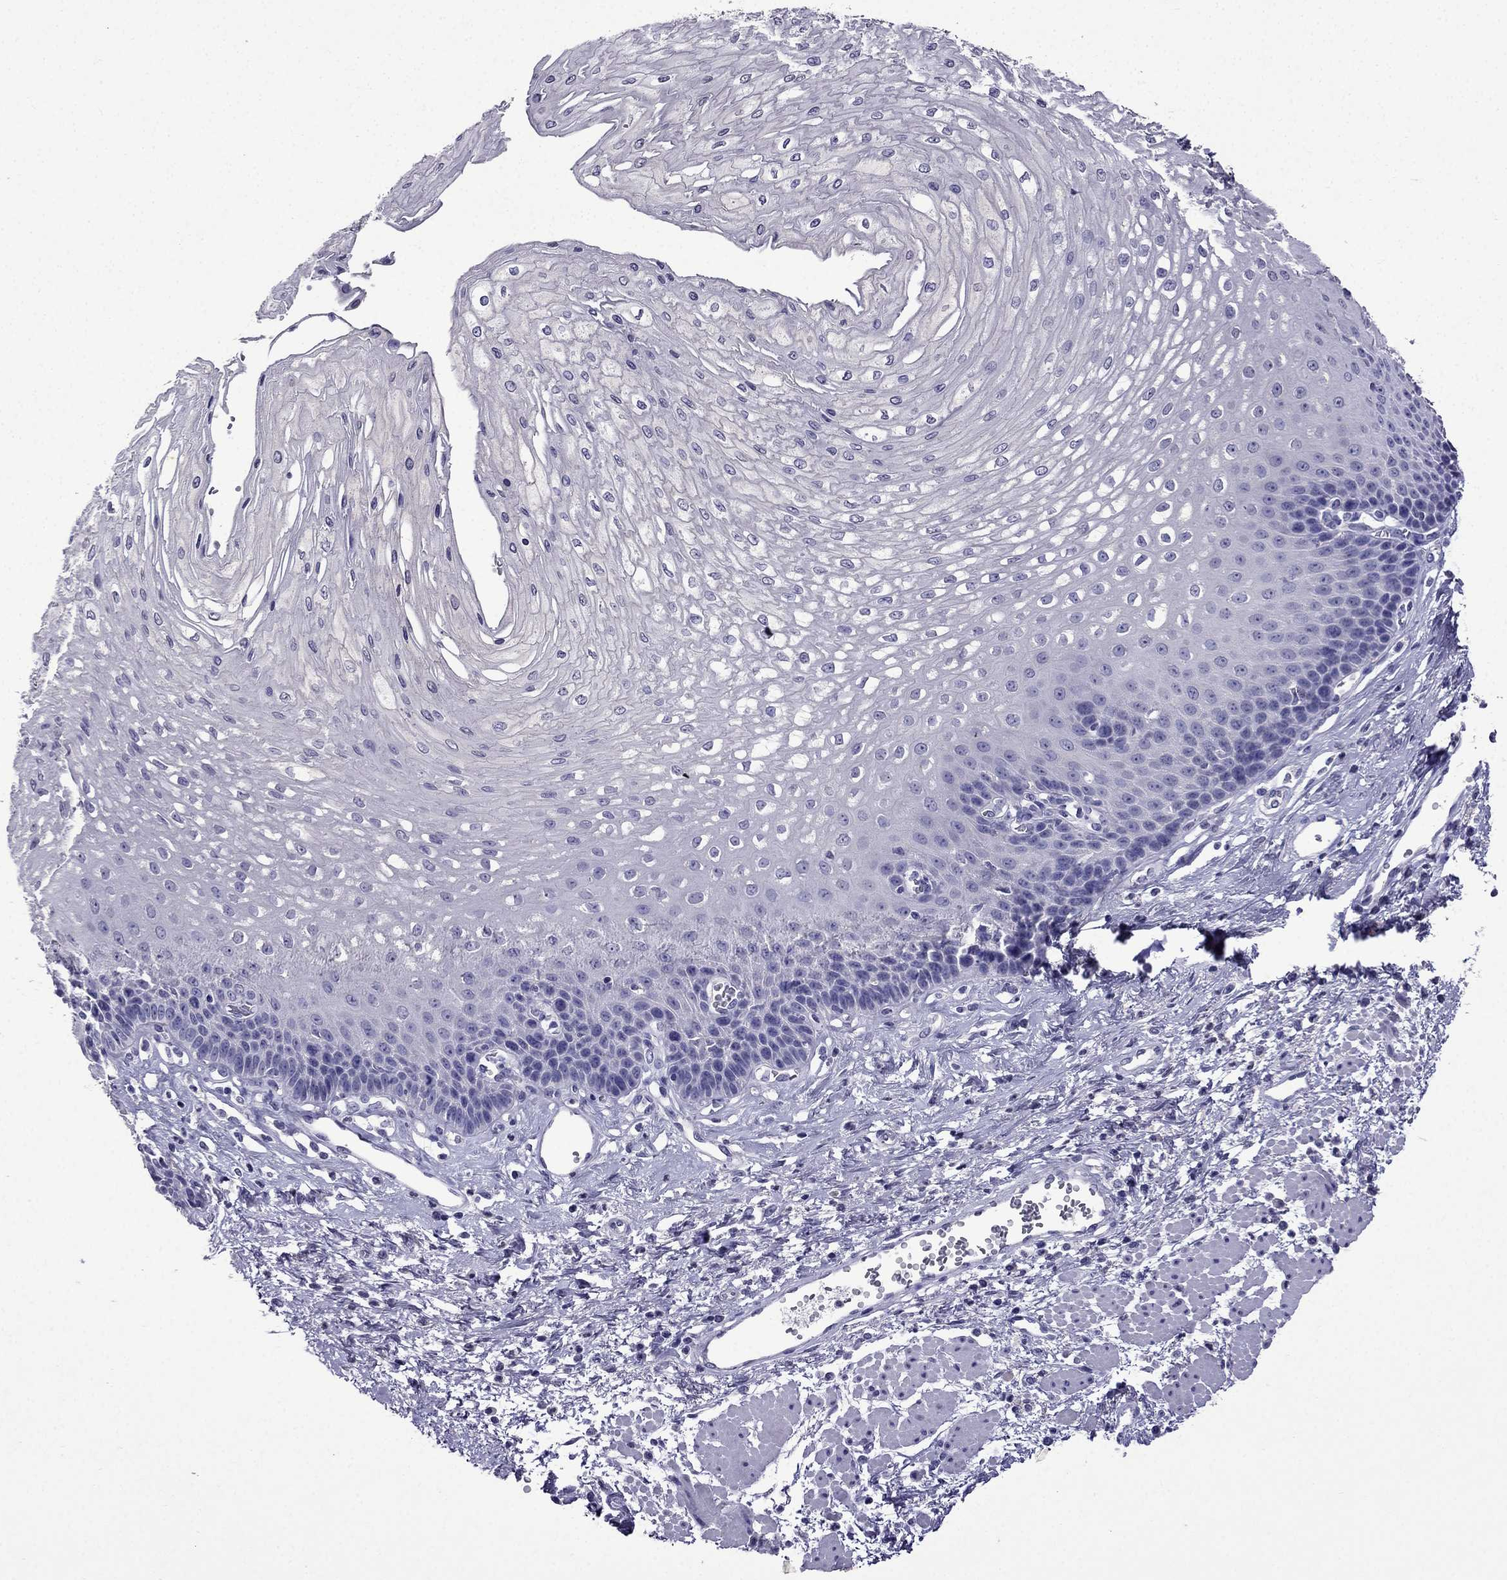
{"staining": {"intensity": "negative", "quantity": "none", "location": "none"}, "tissue": "esophagus", "cell_type": "Squamous epithelial cells", "image_type": "normal", "snomed": [{"axis": "morphology", "description": "Normal tissue, NOS"}, {"axis": "topography", "description": "Esophagus"}], "caption": "This is an immunohistochemistry photomicrograph of unremarkable esophagus. There is no positivity in squamous epithelial cells.", "gene": "DNAH17", "patient": {"sex": "female", "age": 62}}